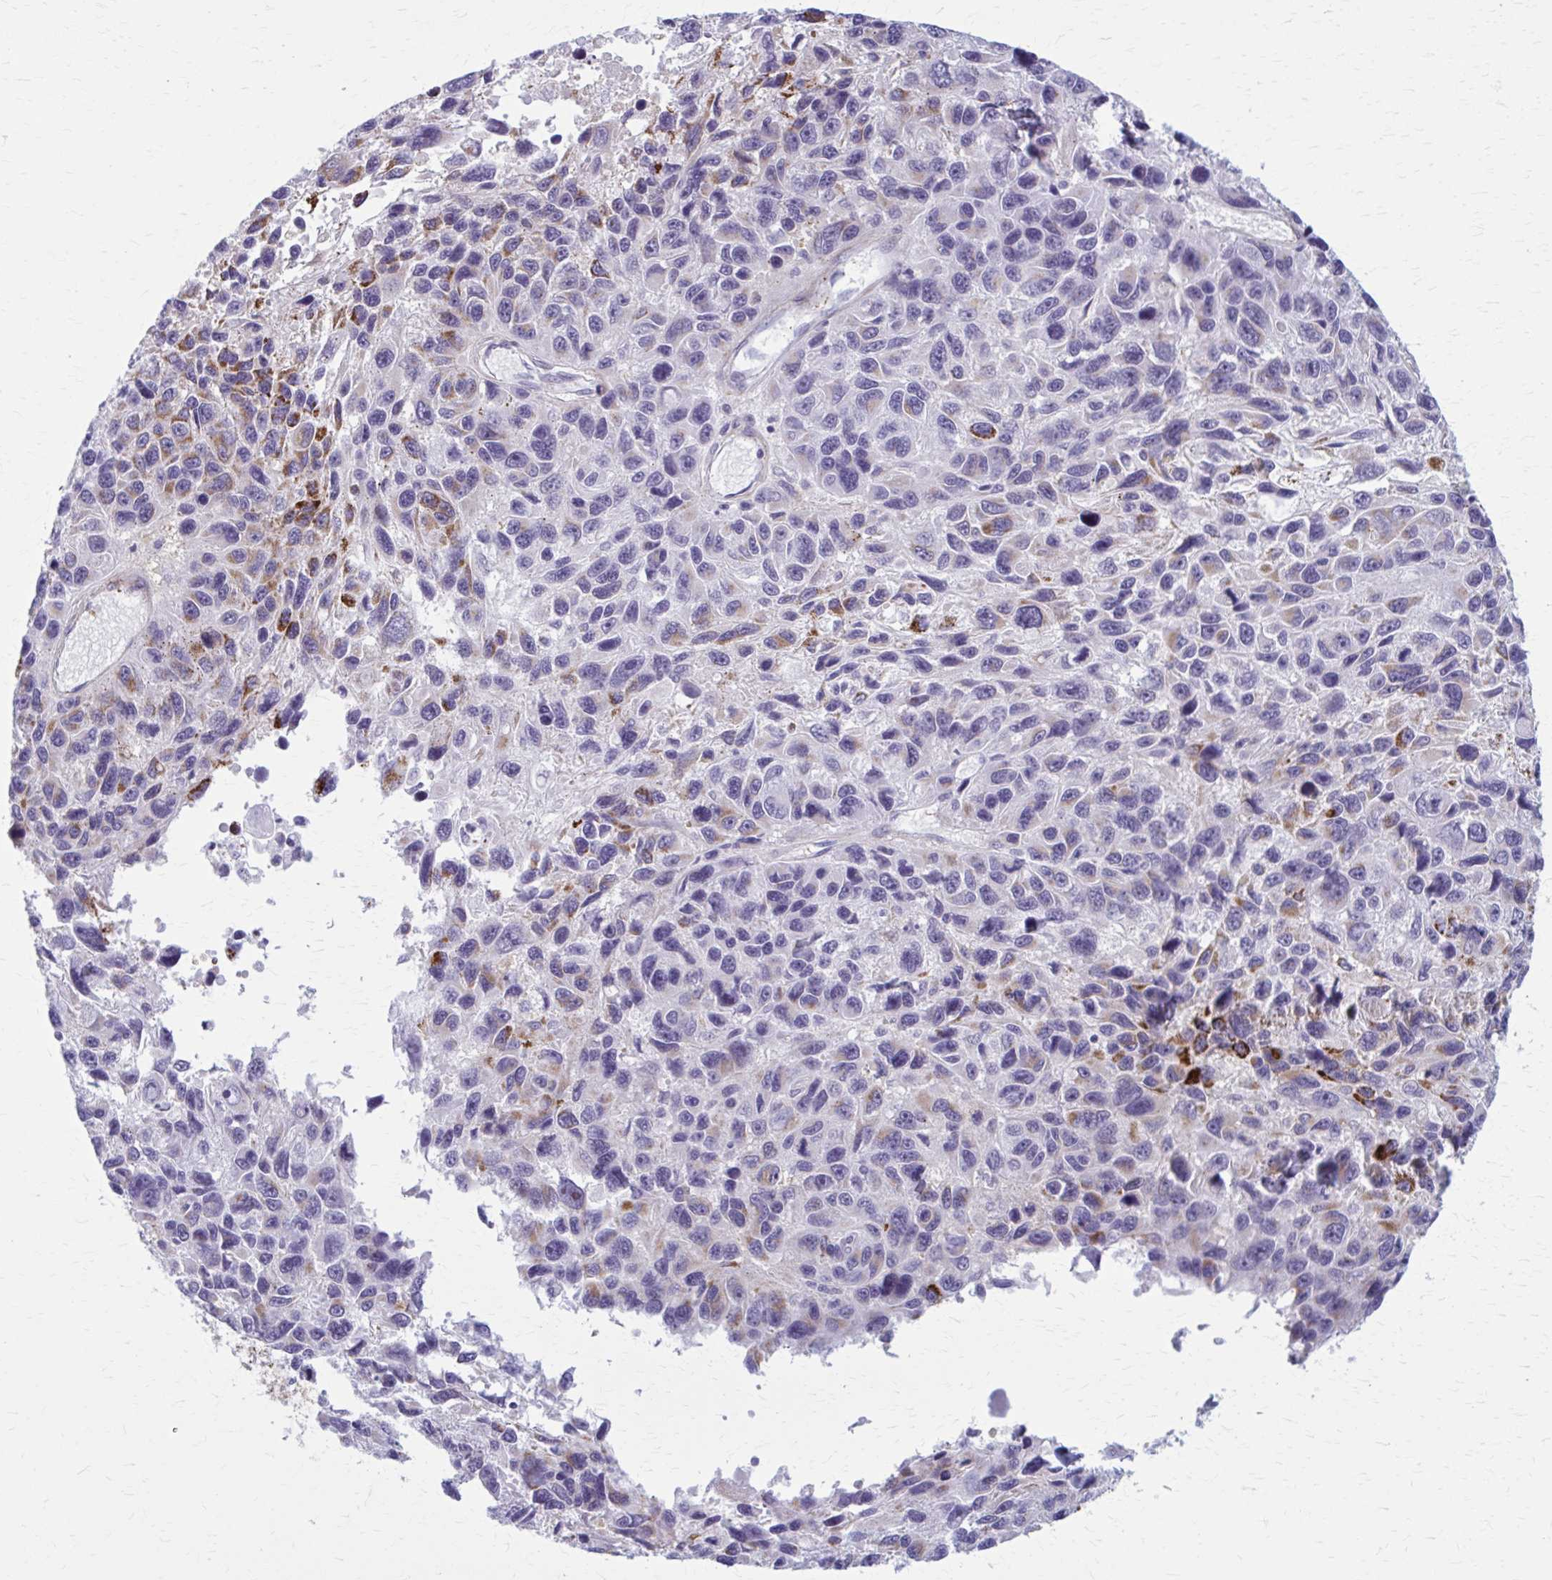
{"staining": {"intensity": "moderate", "quantity": "<25%", "location": "cytoplasmic/membranous"}, "tissue": "melanoma", "cell_type": "Tumor cells", "image_type": "cancer", "snomed": [{"axis": "morphology", "description": "Malignant melanoma, NOS"}, {"axis": "topography", "description": "Skin"}], "caption": "Human malignant melanoma stained for a protein (brown) reveals moderate cytoplasmic/membranous positive staining in approximately <25% of tumor cells.", "gene": "AKAP12", "patient": {"sex": "male", "age": 53}}